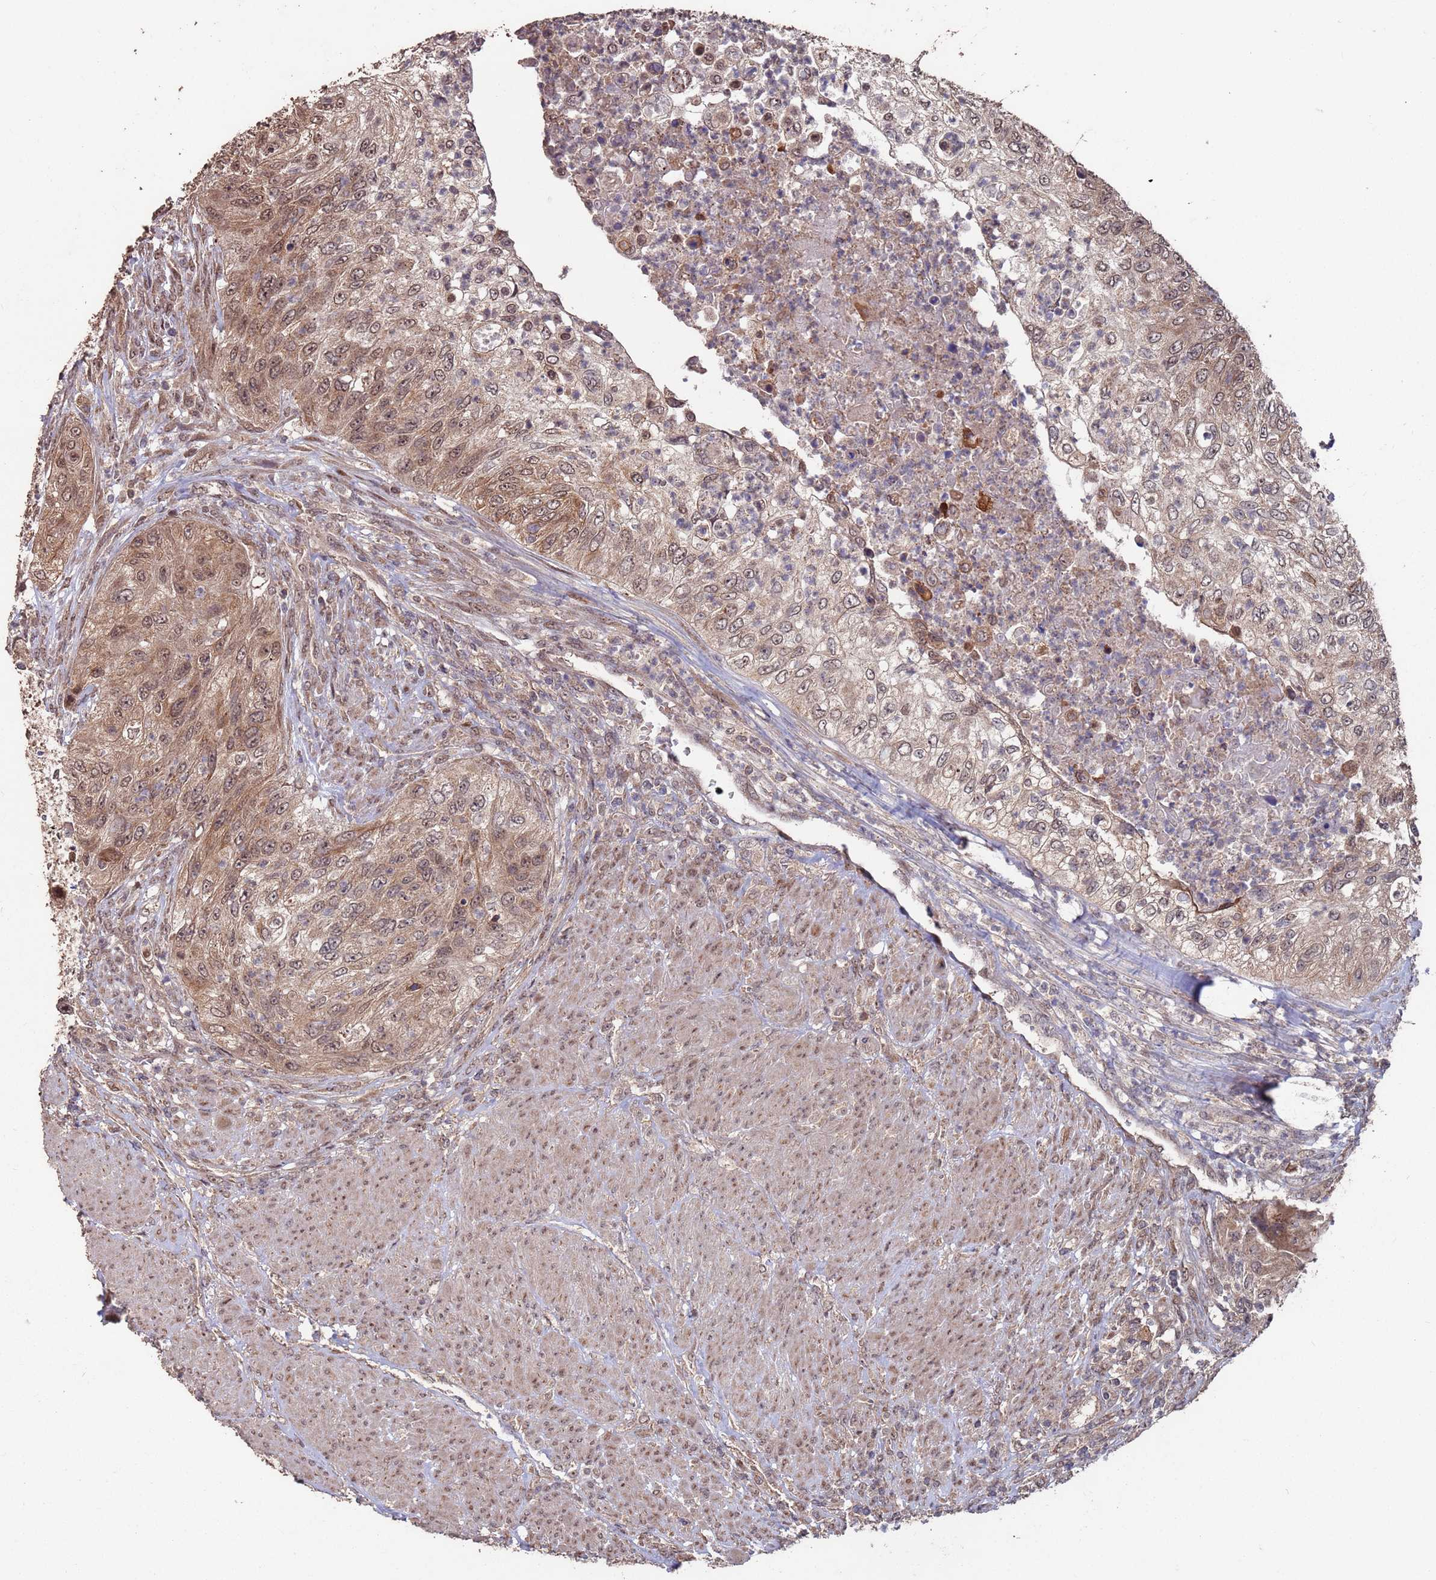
{"staining": {"intensity": "moderate", "quantity": ">75%", "location": "cytoplasmic/membranous,nuclear"}, "tissue": "urothelial cancer", "cell_type": "Tumor cells", "image_type": "cancer", "snomed": [{"axis": "morphology", "description": "Urothelial carcinoma, High grade"}, {"axis": "topography", "description": "Urinary bladder"}], "caption": "Human urothelial cancer stained with a protein marker demonstrates moderate staining in tumor cells.", "gene": "PRR7", "patient": {"sex": "female", "age": 60}}